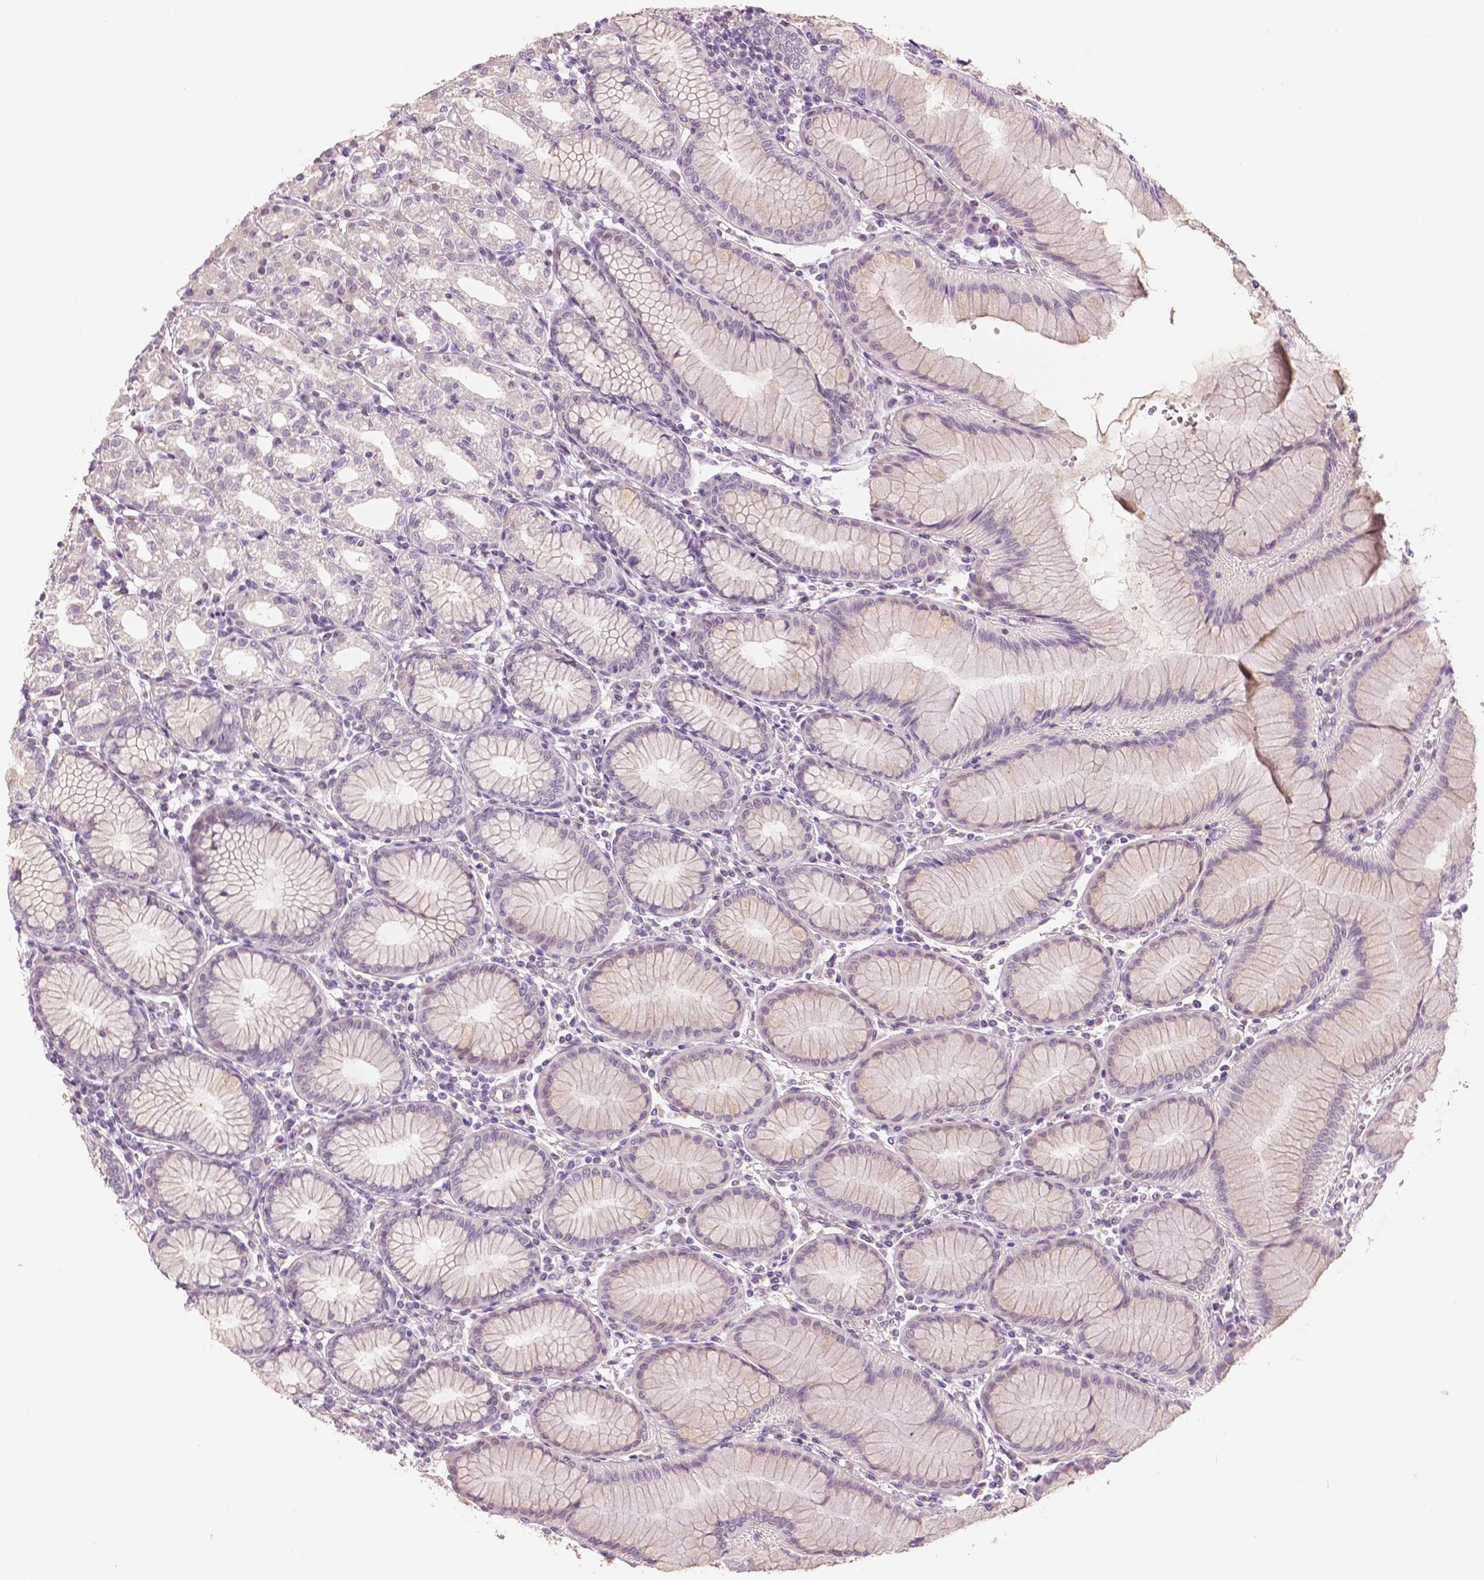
{"staining": {"intensity": "weak", "quantity": "<25%", "location": "cytoplasmic/membranous"}, "tissue": "stomach", "cell_type": "Glandular cells", "image_type": "normal", "snomed": [{"axis": "morphology", "description": "Normal tissue, NOS"}, {"axis": "topography", "description": "Skeletal muscle"}, {"axis": "topography", "description": "Stomach"}], "caption": "High power microscopy histopathology image of an immunohistochemistry (IHC) histopathology image of unremarkable stomach, revealing no significant expression in glandular cells.", "gene": "SLC24A1", "patient": {"sex": "female", "age": 57}}